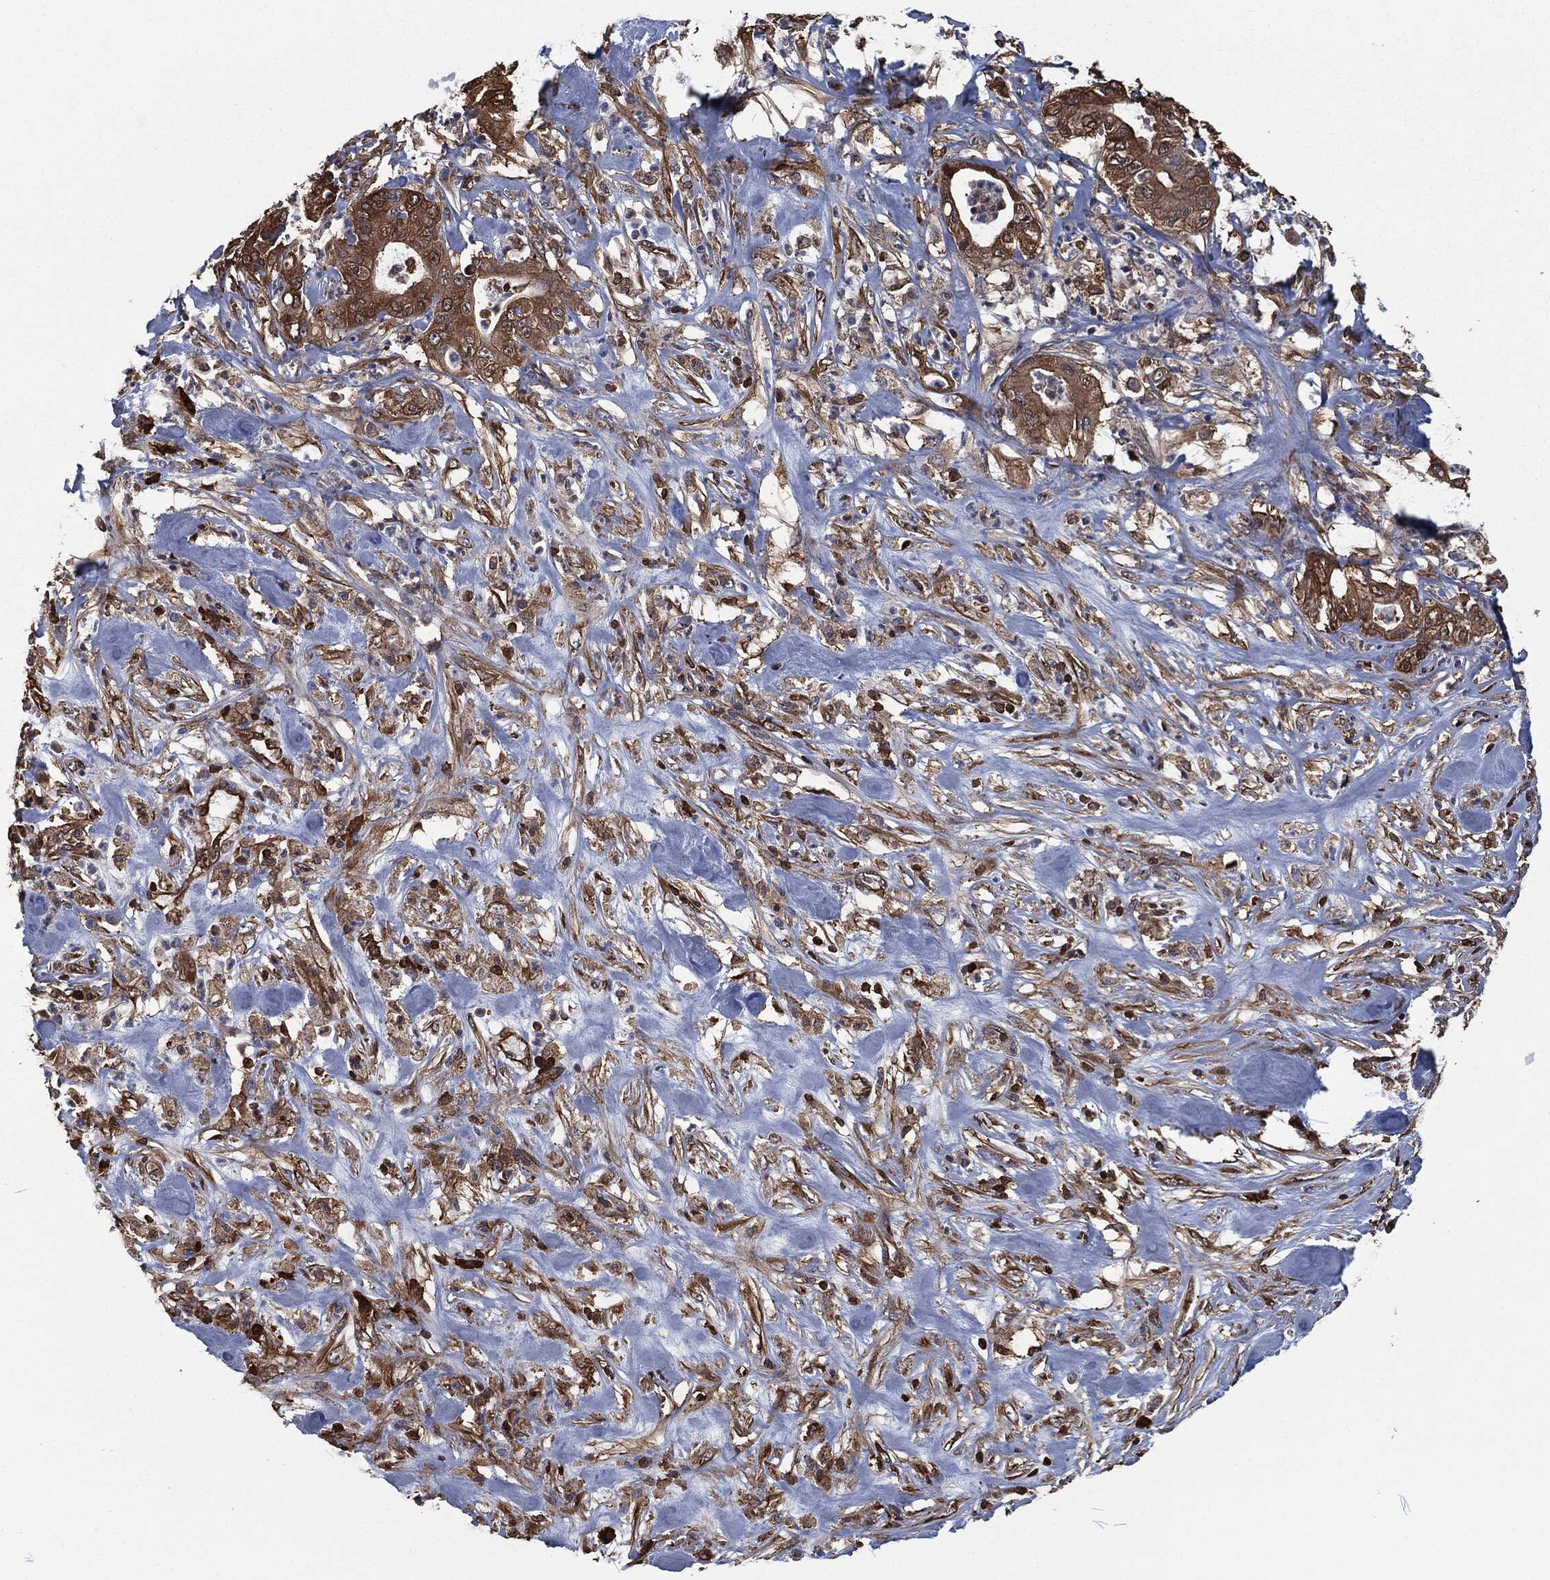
{"staining": {"intensity": "strong", "quantity": ">75%", "location": "cytoplasmic/membranous"}, "tissue": "pancreatic cancer", "cell_type": "Tumor cells", "image_type": "cancer", "snomed": [{"axis": "morphology", "description": "Adenocarcinoma, NOS"}, {"axis": "topography", "description": "Pancreas"}], "caption": "IHC (DAB) staining of pancreatic cancer displays strong cytoplasmic/membranous protein expression in about >75% of tumor cells.", "gene": "PRDX4", "patient": {"sex": "male", "age": 71}}